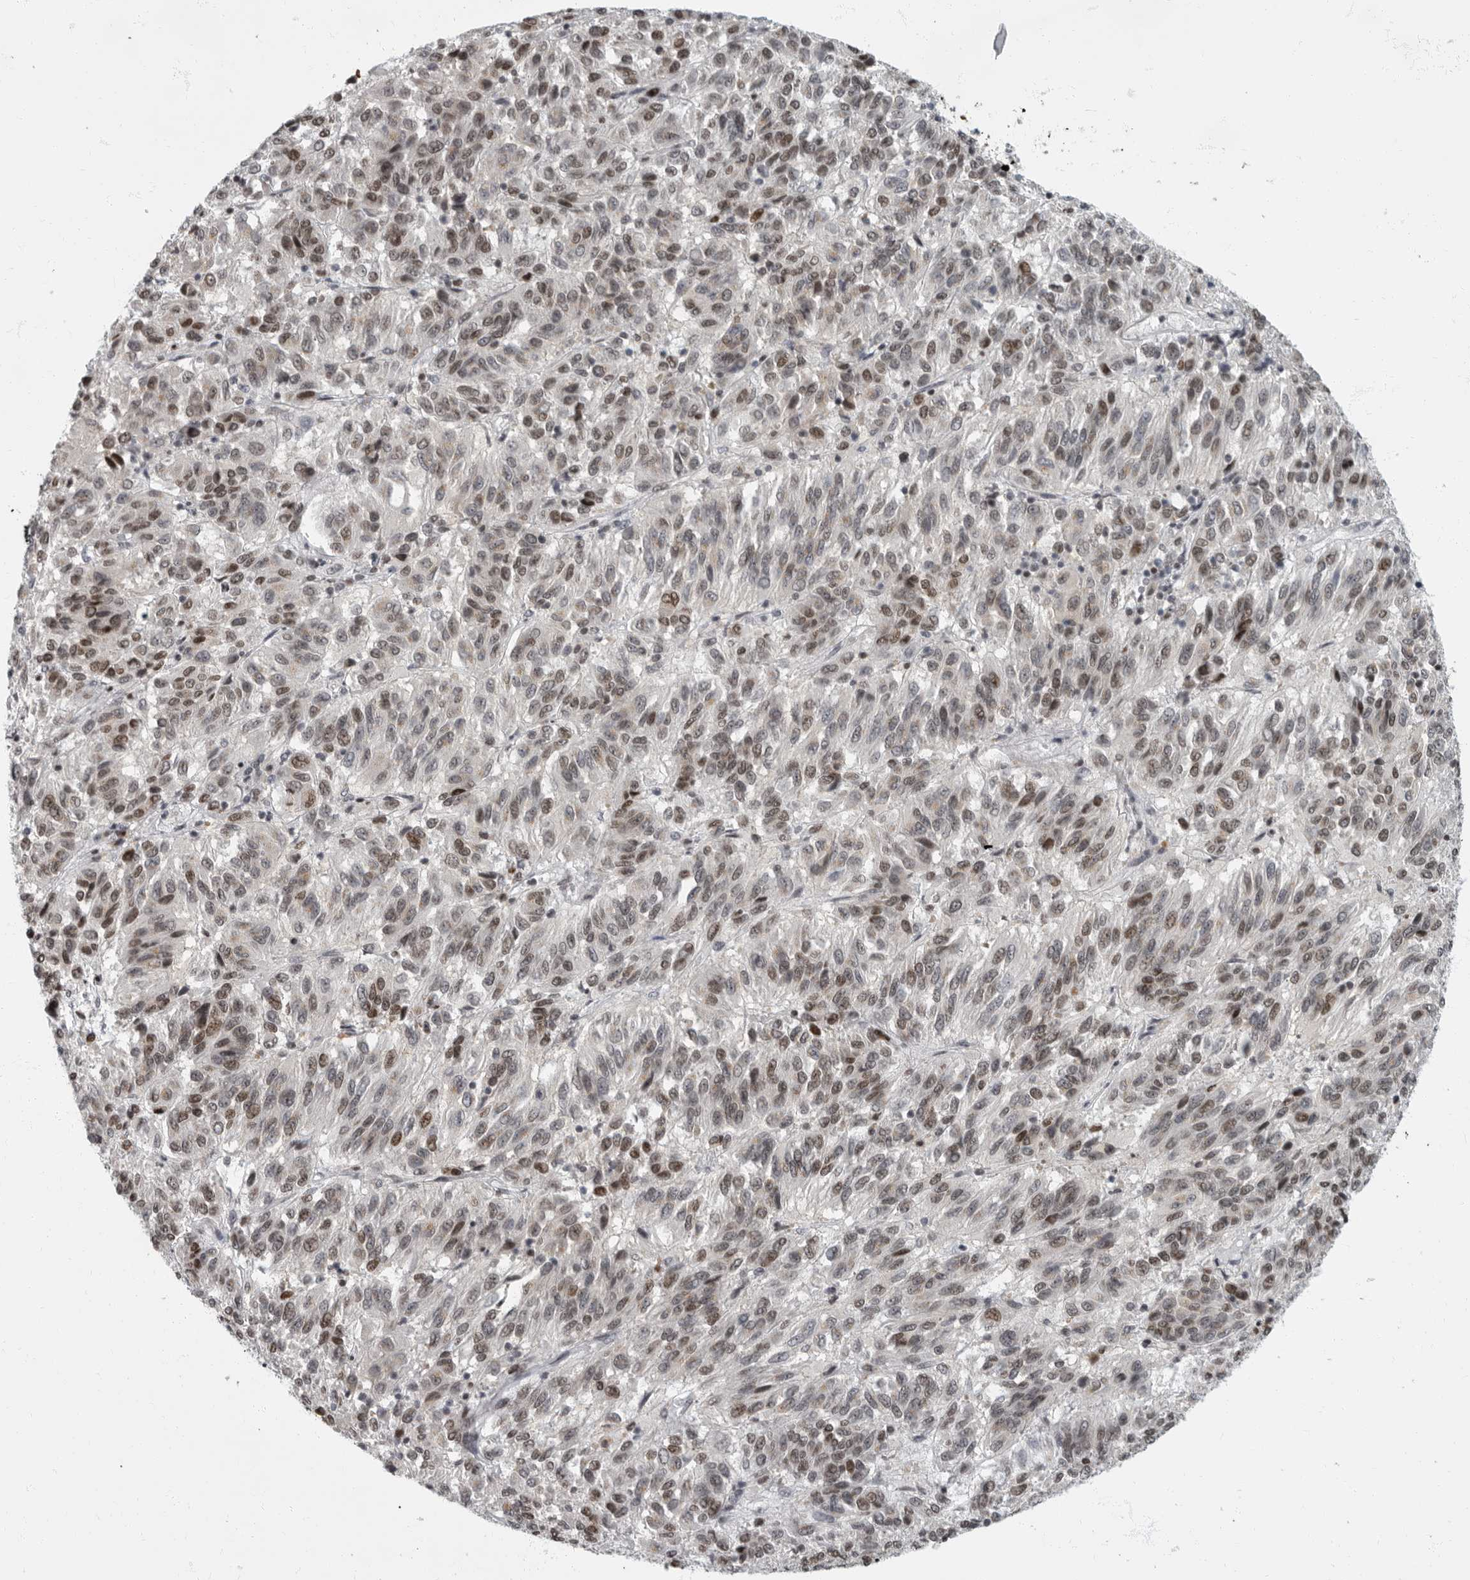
{"staining": {"intensity": "weak", "quantity": ">75%", "location": "nuclear"}, "tissue": "melanoma", "cell_type": "Tumor cells", "image_type": "cancer", "snomed": [{"axis": "morphology", "description": "Malignant melanoma, Metastatic site"}, {"axis": "topography", "description": "Lung"}], "caption": "DAB immunohistochemical staining of malignant melanoma (metastatic site) shows weak nuclear protein positivity in about >75% of tumor cells.", "gene": "EVI5", "patient": {"sex": "male", "age": 64}}